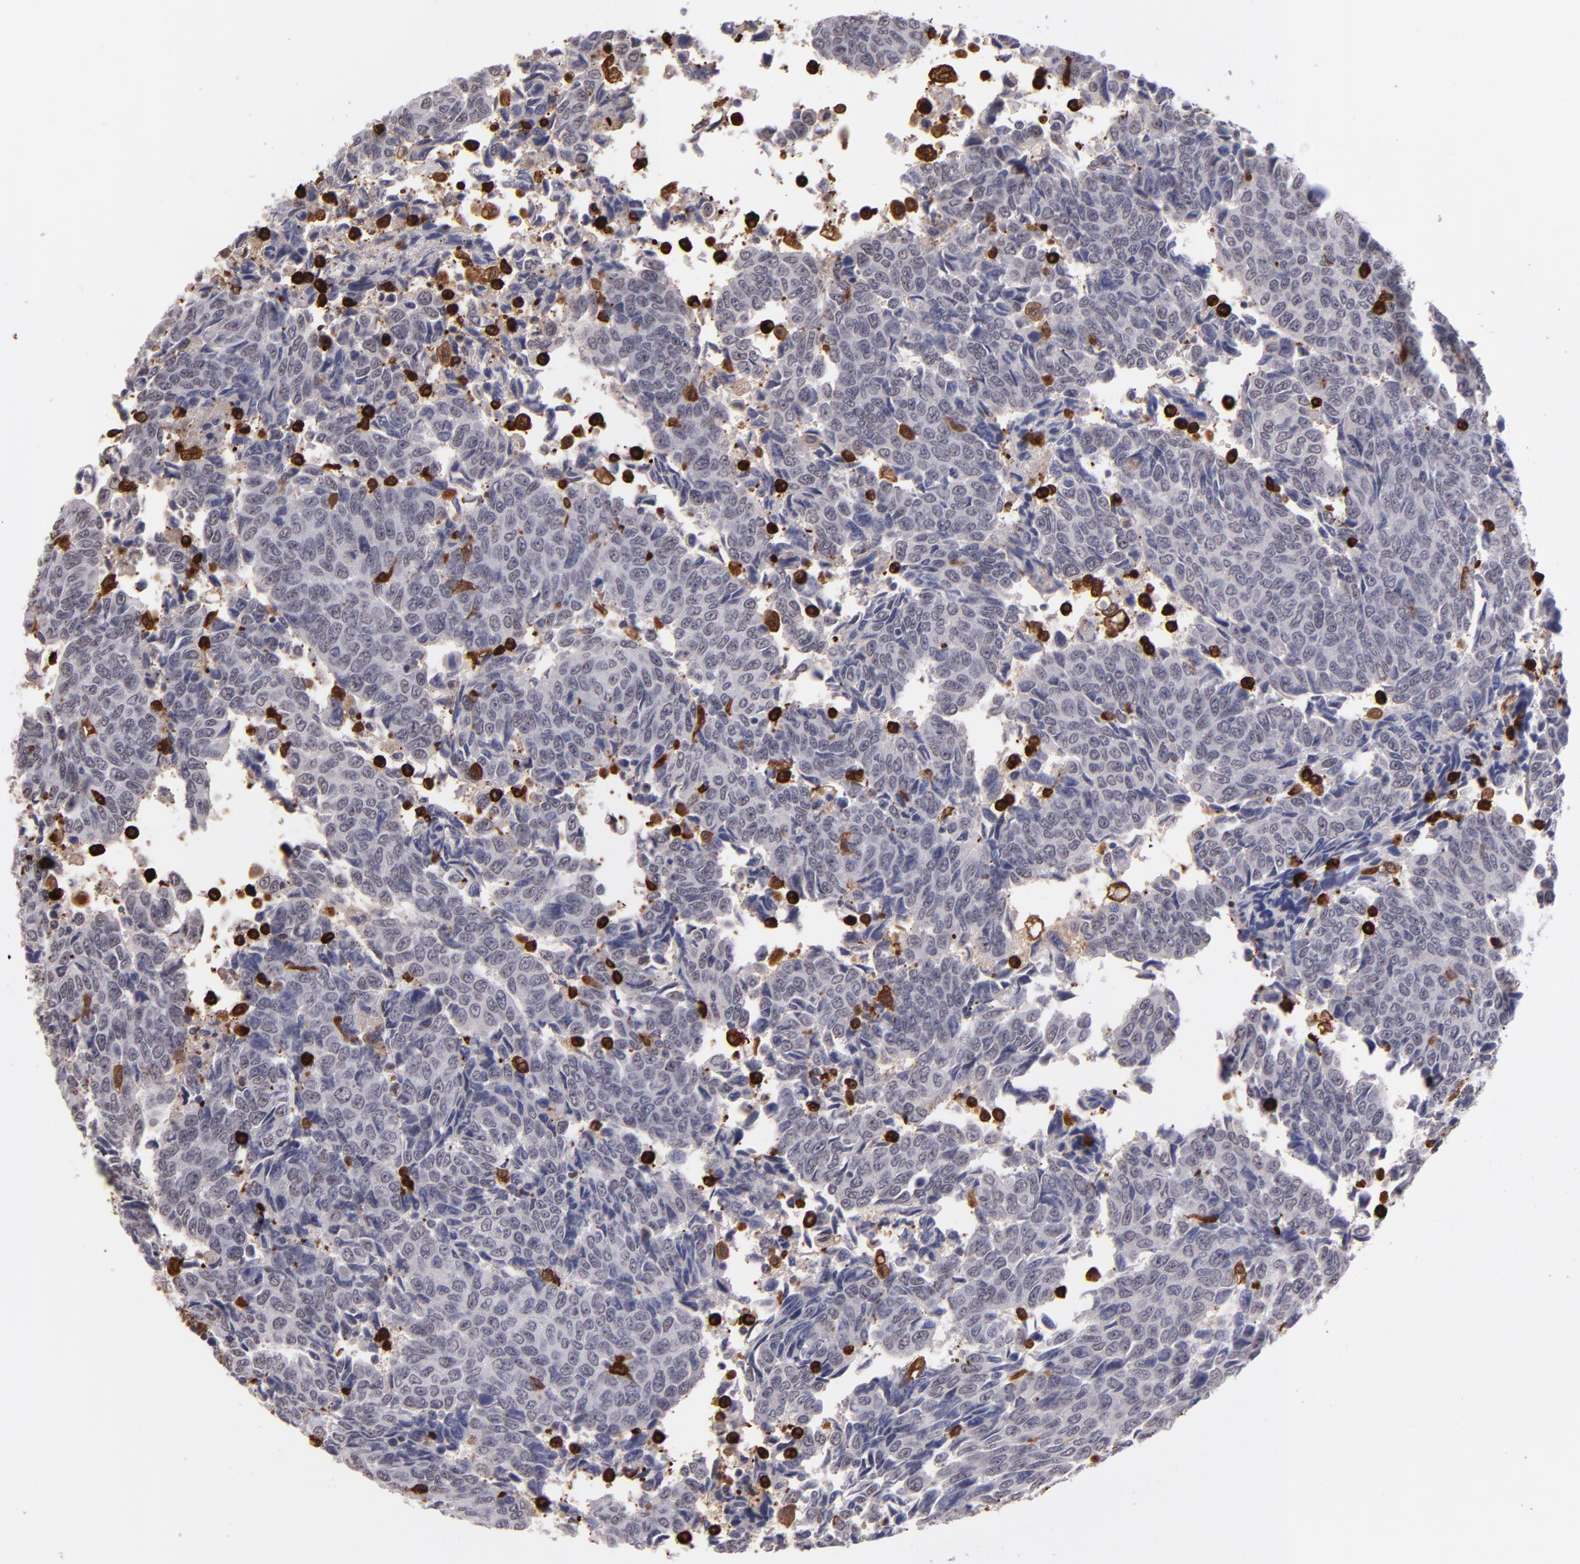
{"staining": {"intensity": "negative", "quantity": "none", "location": "none"}, "tissue": "urothelial cancer", "cell_type": "Tumor cells", "image_type": "cancer", "snomed": [{"axis": "morphology", "description": "Urothelial carcinoma, High grade"}, {"axis": "topography", "description": "Urinary bladder"}], "caption": "A high-resolution histopathology image shows immunohistochemistry (IHC) staining of urothelial cancer, which demonstrates no significant positivity in tumor cells.", "gene": "NCF2", "patient": {"sex": "male", "age": 86}}